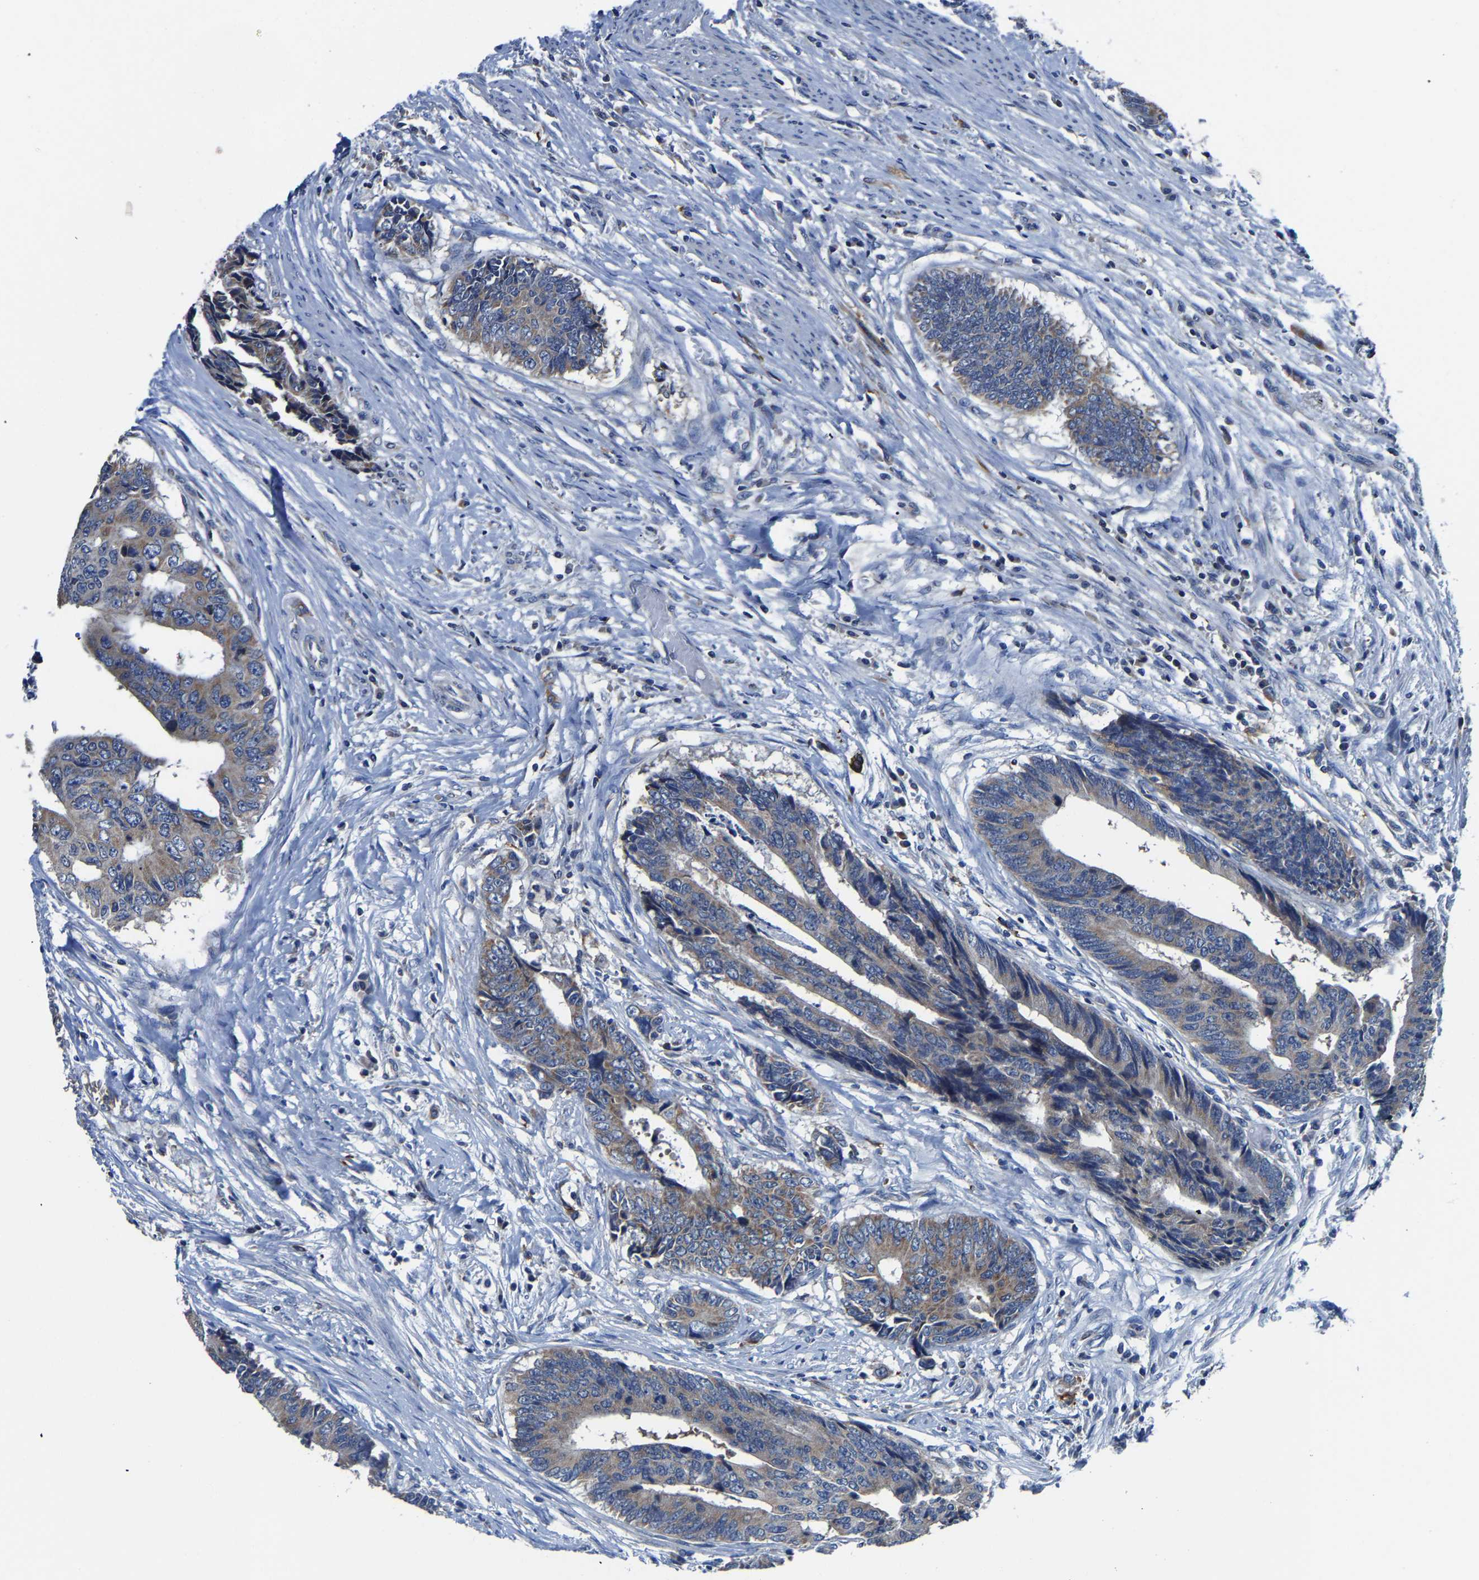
{"staining": {"intensity": "moderate", "quantity": "25%-75%", "location": "cytoplasmic/membranous"}, "tissue": "colorectal cancer", "cell_type": "Tumor cells", "image_type": "cancer", "snomed": [{"axis": "morphology", "description": "Adenocarcinoma, NOS"}, {"axis": "topography", "description": "Rectum"}], "caption": "Immunohistochemistry (IHC) image of neoplastic tissue: adenocarcinoma (colorectal) stained using IHC shows medium levels of moderate protein expression localized specifically in the cytoplasmic/membranous of tumor cells, appearing as a cytoplasmic/membranous brown color.", "gene": "AGK", "patient": {"sex": "male", "age": 84}}